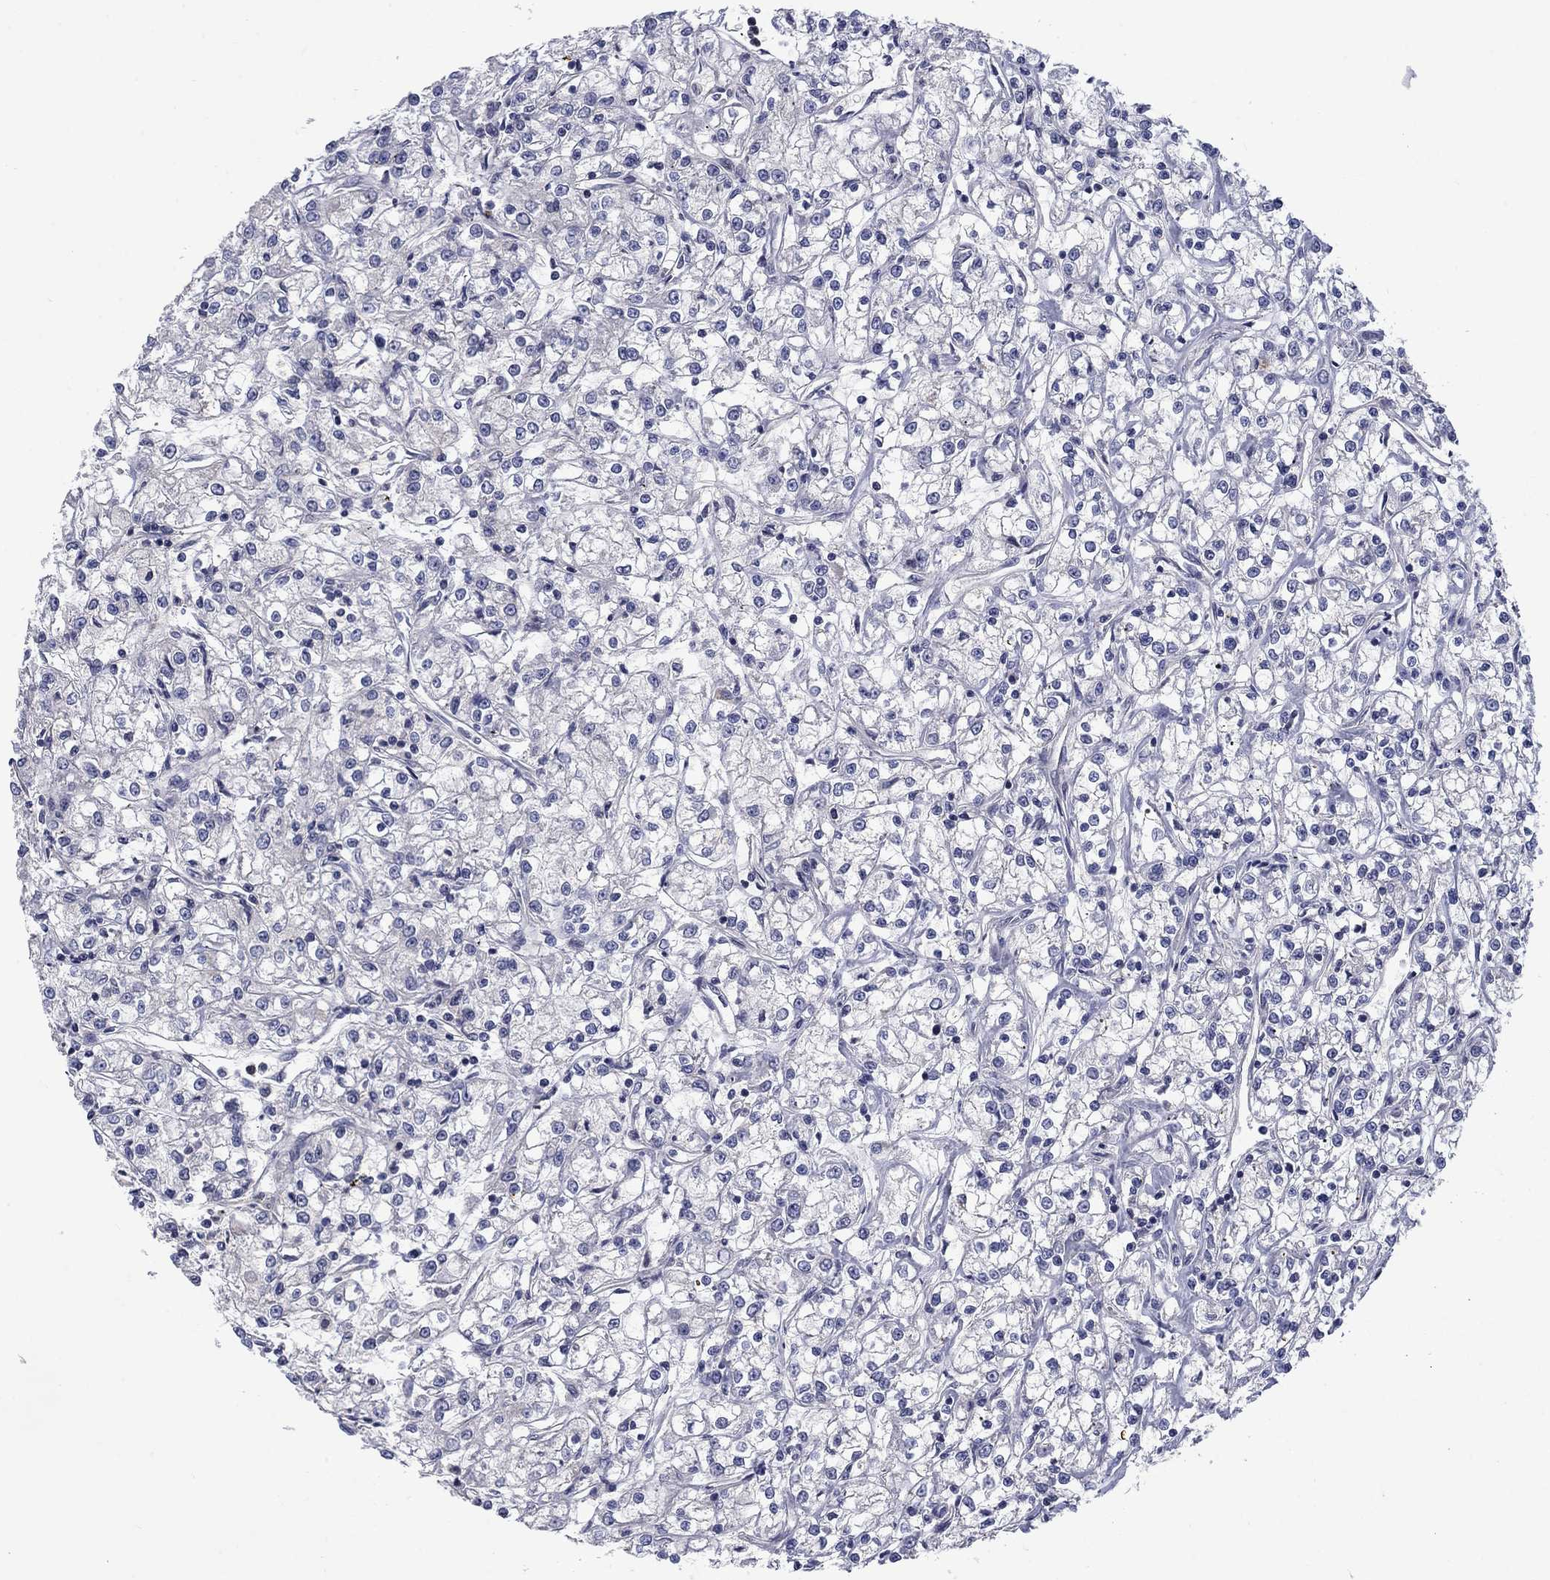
{"staining": {"intensity": "negative", "quantity": "none", "location": "none"}, "tissue": "renal cancer", "cell_type": "Tumor cells", "image_type": "cancer", "snomed": [{"axis": "morphology", "description": "Adenocarcinoma, NOS"}, {"axis": "topography", "description": "Kidney"}], "caption": "Tumor cells are negative for protein expression in human adenocarcinoma (renal).", "gene": "KIF15", "patient": {"sex": "female", "age": 59}}